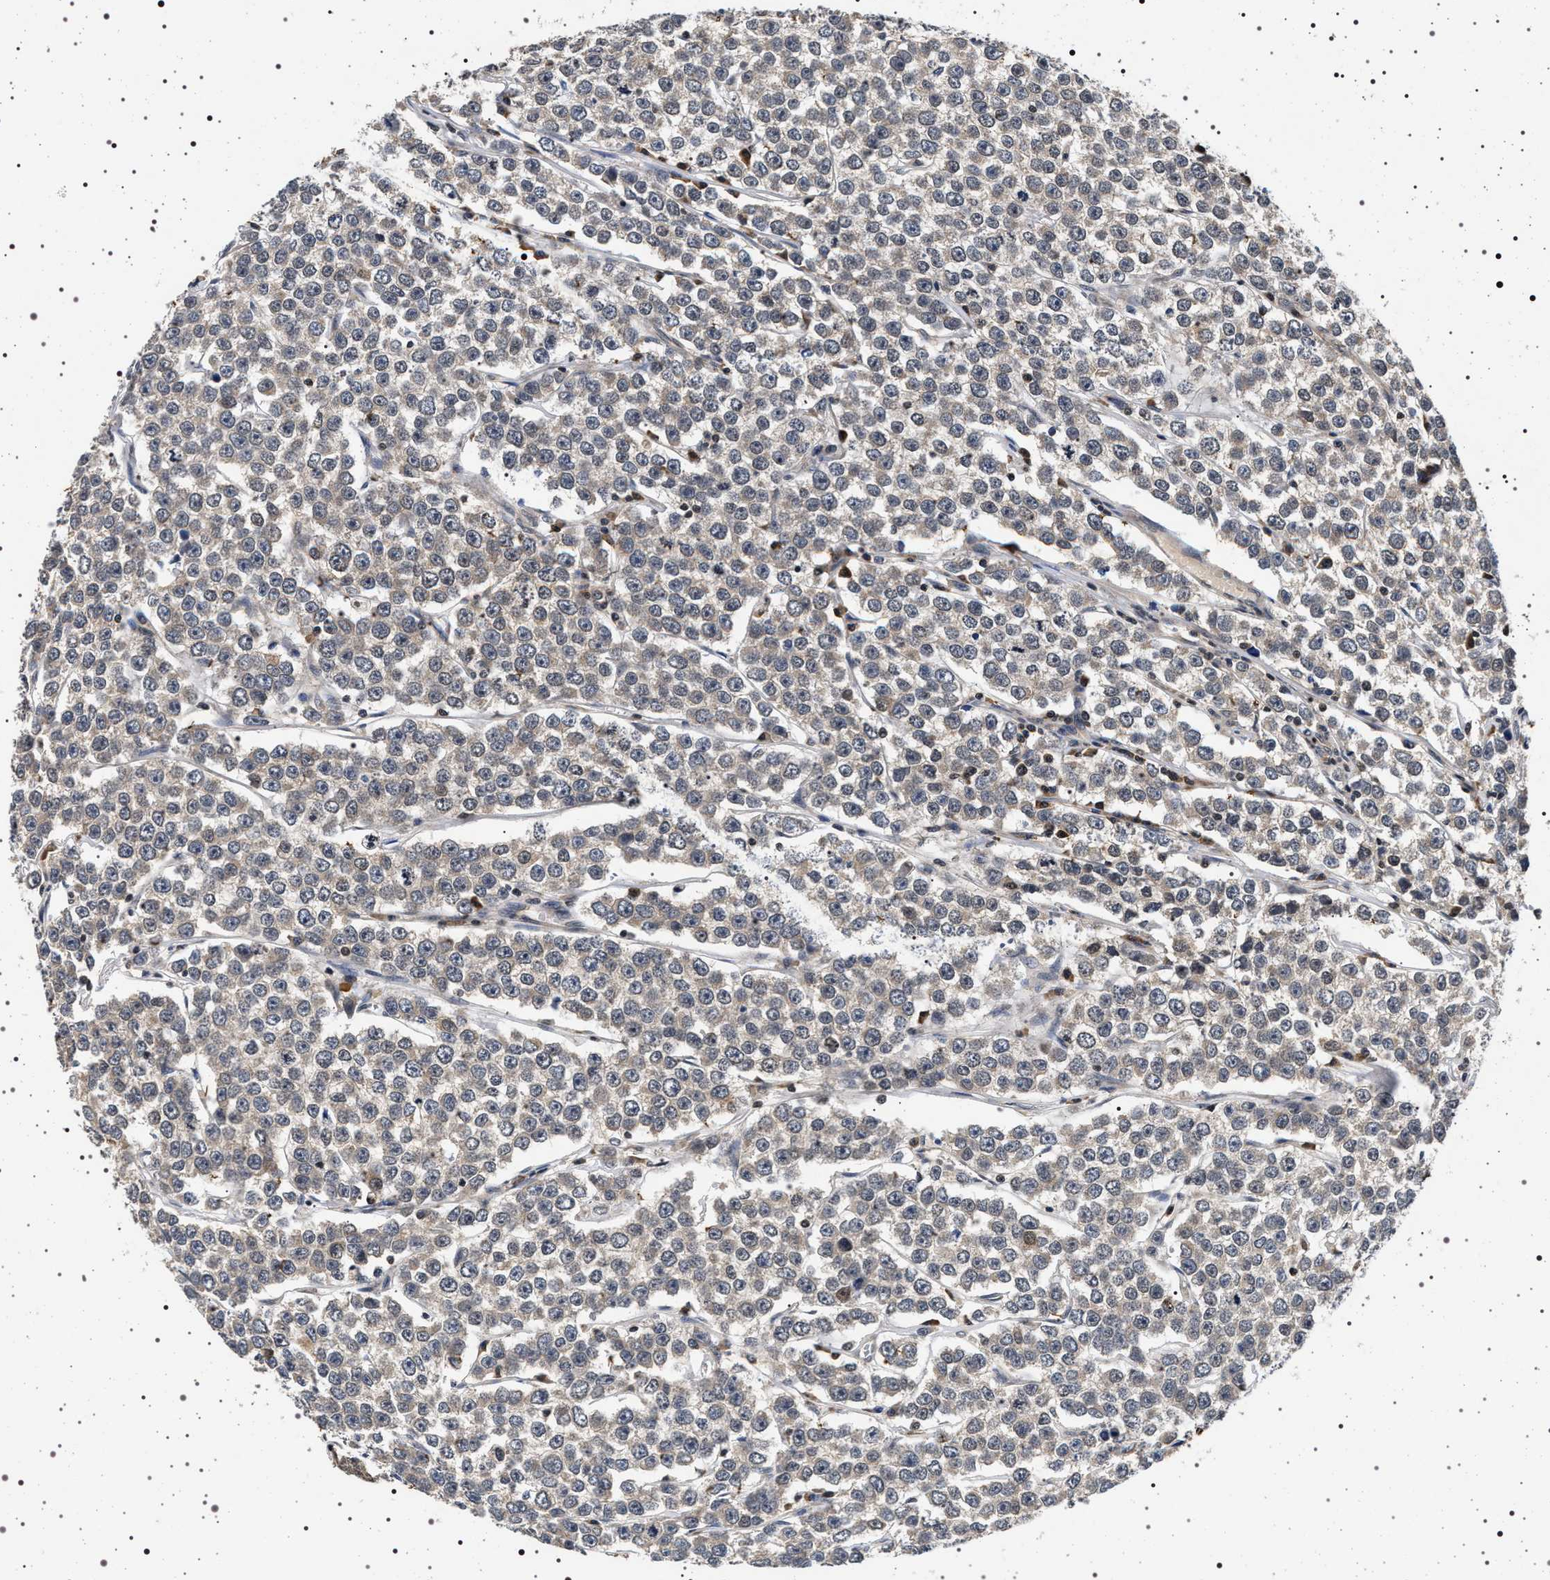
{"staining": {"intensity": "negative", "quantity": "none", "location": "none"}, "tissue": "testis cancer", "cell_type": "Tumor cells", "image_type": "cancer", "snomed": [{"axis": "morphology", "description": "Seminoma, NOS"}, {"axis": "morphology", "description": "Carcinoma, Embryonal, NOS"}, {"axis": "topography", "description": "Testis"}], "caption": "Tumor cells show no significant protein positivity in testis cancer (embryonal carcinoma).", "gene": "CDKN1B", "patient": {"sex": "male", "age": 52}}